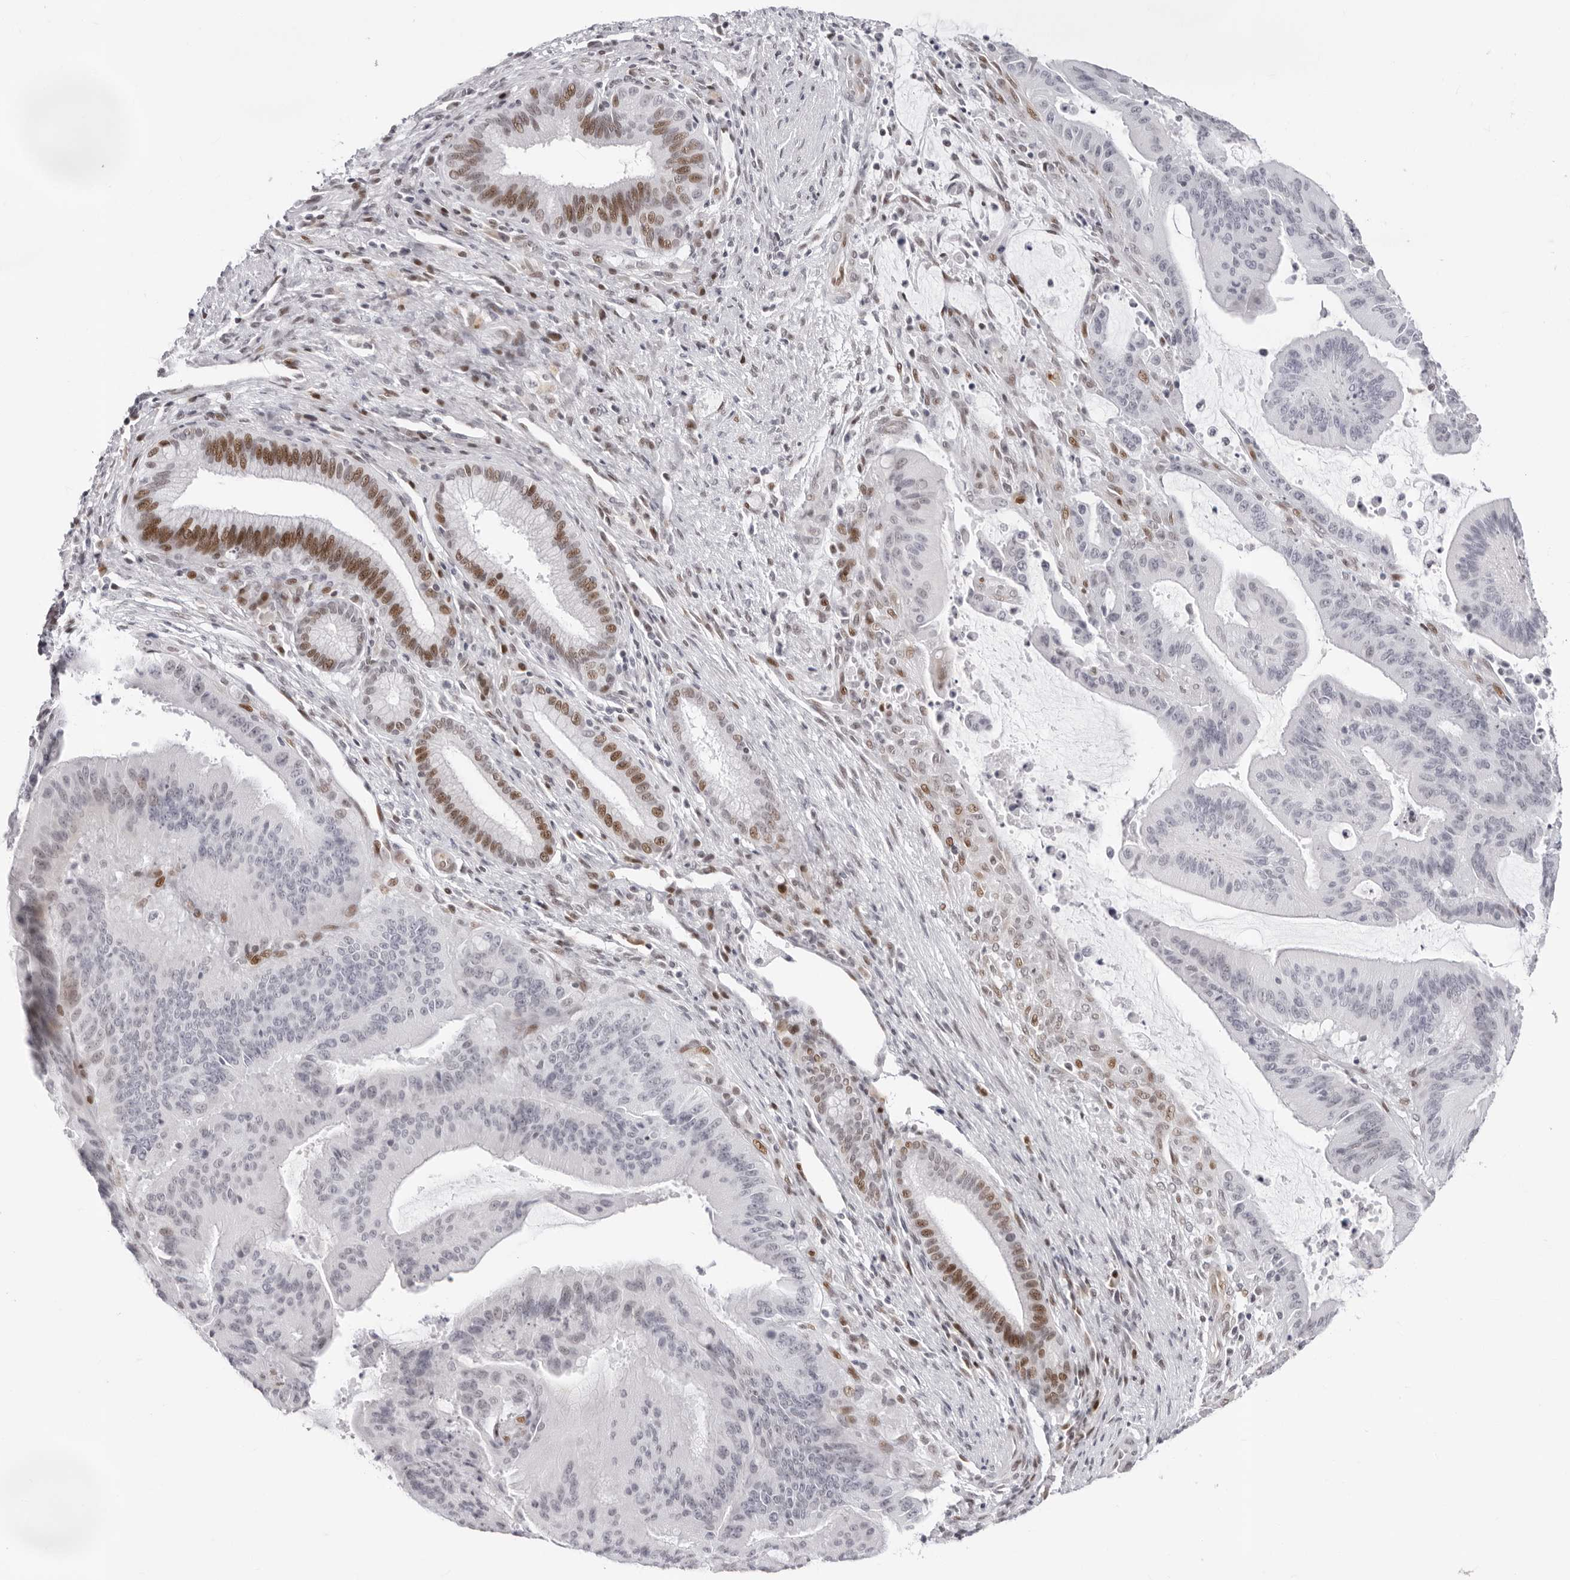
{"staining": {"intensity": "moderate", "quantity": "<25%", "location": "nuclear"}, "tissue": "liver cancer", "cell_type": "Tumor cells", "image_type": "cancer", "snomed": [{"axis": "morphology", "description": "Normal tissue, NOS"}, {"axis": "morphology", "description": "Cholangiocarcinoma"}, {"axis": "topography", "description": "Liver"}, {"axis": "topography", "description": "Peripheral nerve tissue"}], "caption": "Human liver cholangiocarcinoma stained for a protein (brown) demonstrates moderate nuclear positive positivity in approximately <25% of tumor cells.", "gene": "NTPCR", "patient": {"sex": "female", "age": 73}}